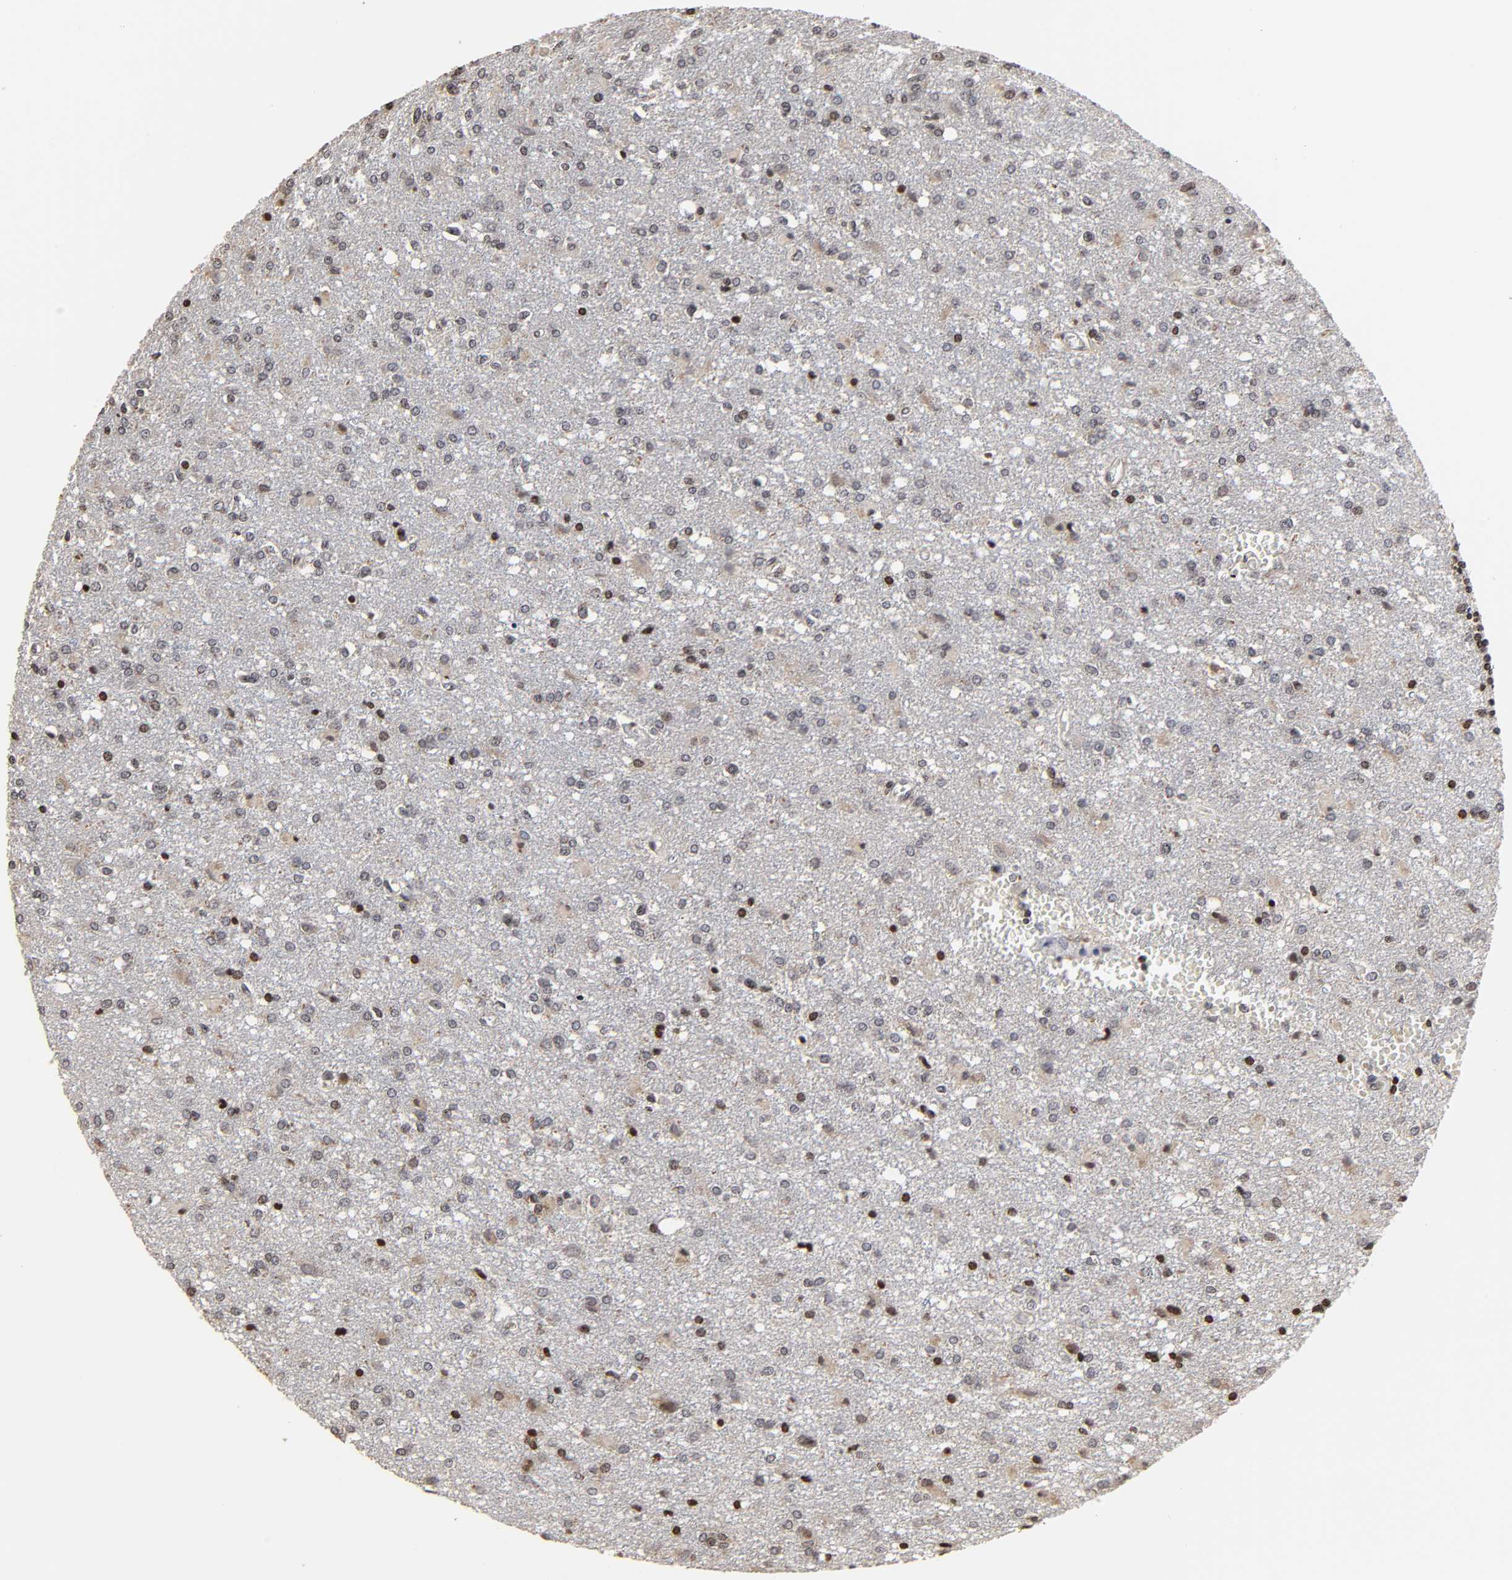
{"staining": {"intensity": "weak", "quantity": "<25%", "location": "cytoplasmic/membranous,nuclear"}, "tissue": "glioma", "cell_type": "Tumor cells", "image_type": "cancer", "snomed": [{"axis": "morphology", "description": "Glioma, malignant, High grade"}, {"axis": "topography", "description": "Cerebral cortex"}], "caption": "There is no significant staining in tumor cells of glioma.", "gene": "ZNF473", "patient": {"sex": "male", "age": 76}}